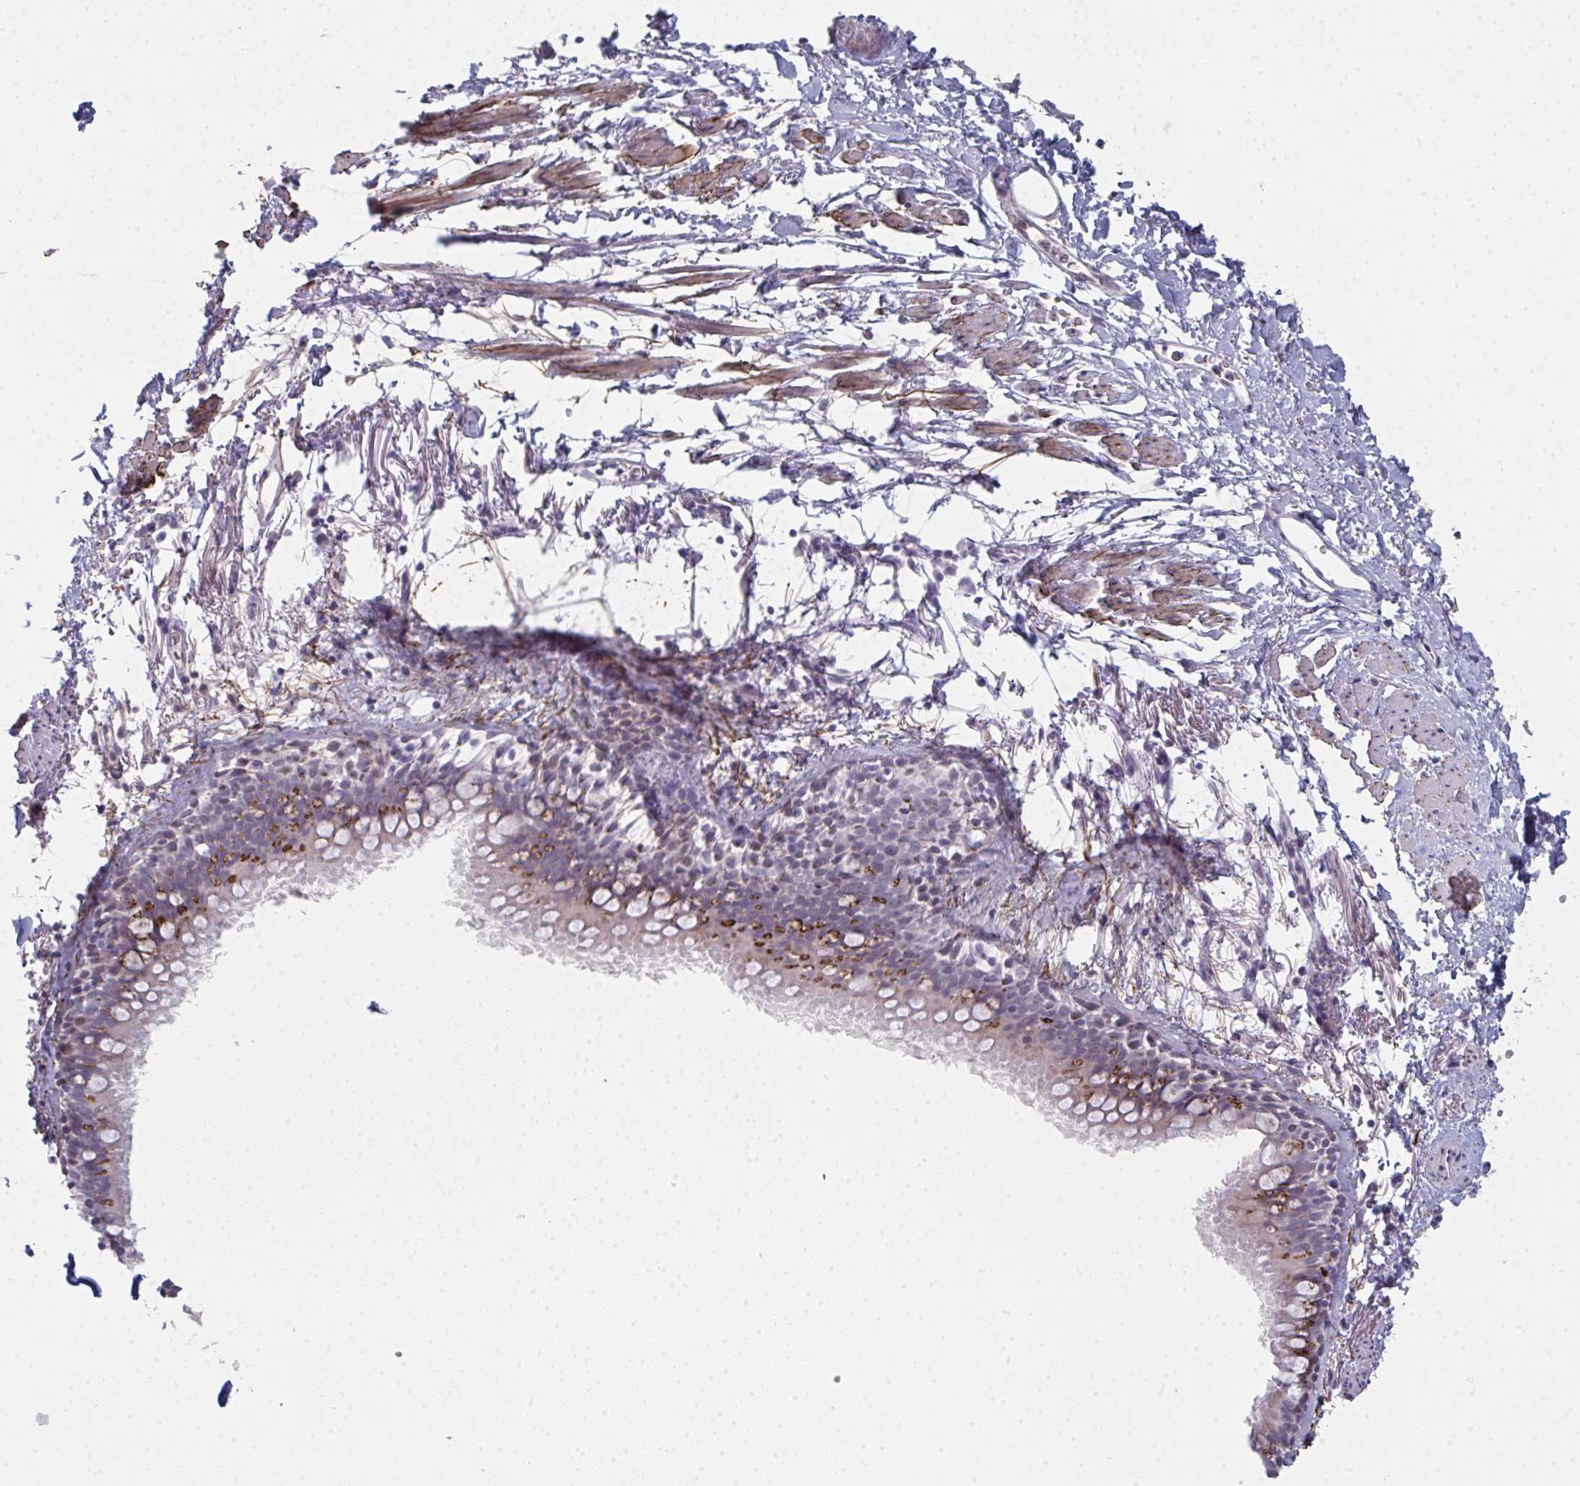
{"staining": {"intensity": "moderate", "quantity": "25%-75%", "location": "cytoplasmic/membranous"}, "tissue": "bronchus", "cell_type": "Respiratory epithelial cells", "image_type": "normal", "snomed": [{"axis": "morphology", "description": "Normal tissue, NOS"}, {"axis": "topography", "description": "Bronchus"}], "caption": "Respiratory epithelial cells exhibit medium levels of moderate cytoplasmic/membranous staining in approximately 25%-75% of cells in unremarkable human bronchus.", "gene": "A1CF", "patient": {"sex": "male", "age": 67}}